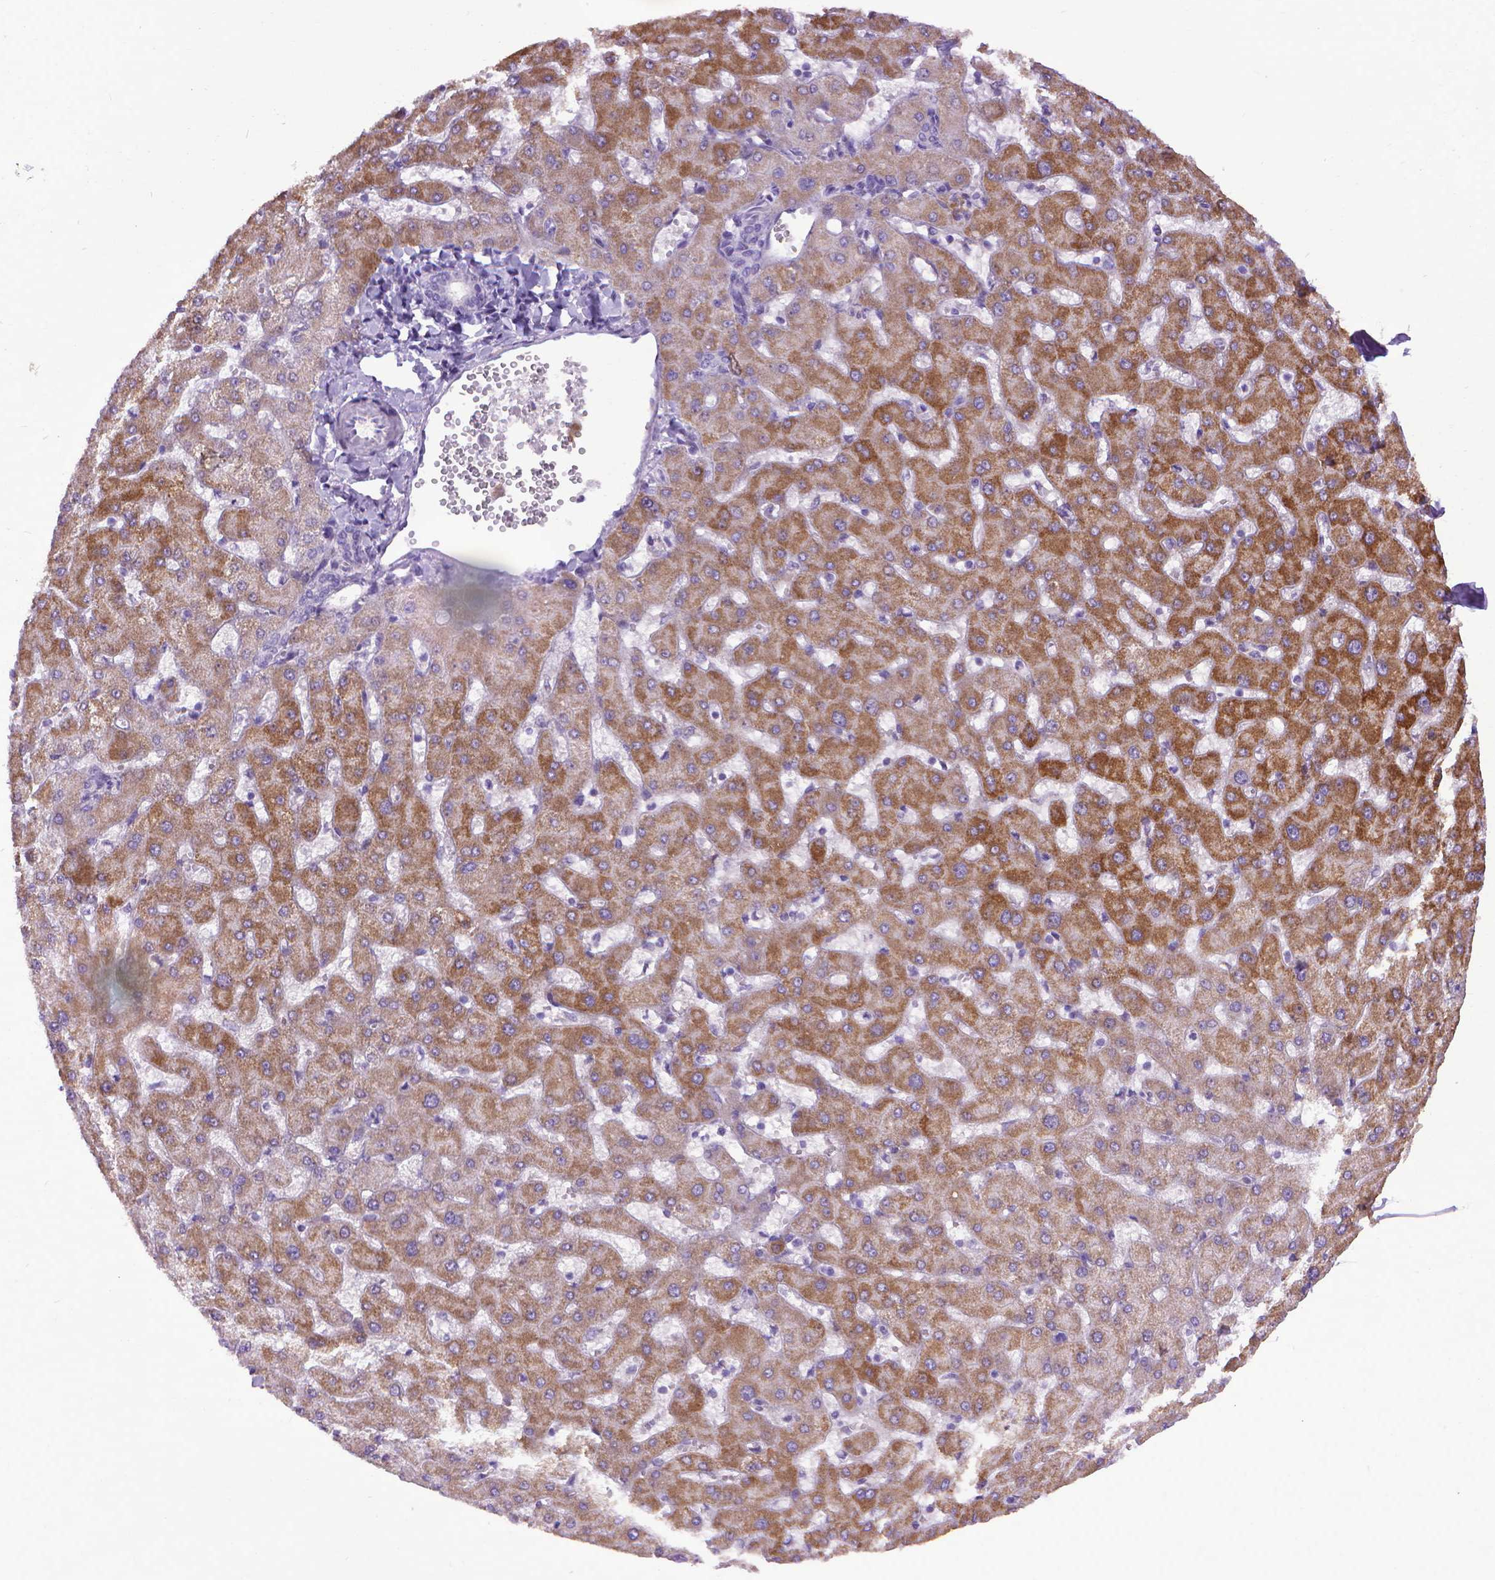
{"staining": {"intensity": "negative", "quantity": "none", "location": "none"}, "tissue": "liver", "cell_type": "Cholangiocytes", "image_type": "normal", "snomed": [{"axis": "morphology", "description": "Normal tissue, NOS"}, {"axis": "topography", "description": "Liver"}], "caption": "The histopathology image reveals no staining of cholangiocytes in normal liver.", "gene": "KMO", "patient": {"sex": "female", "age": 63}}